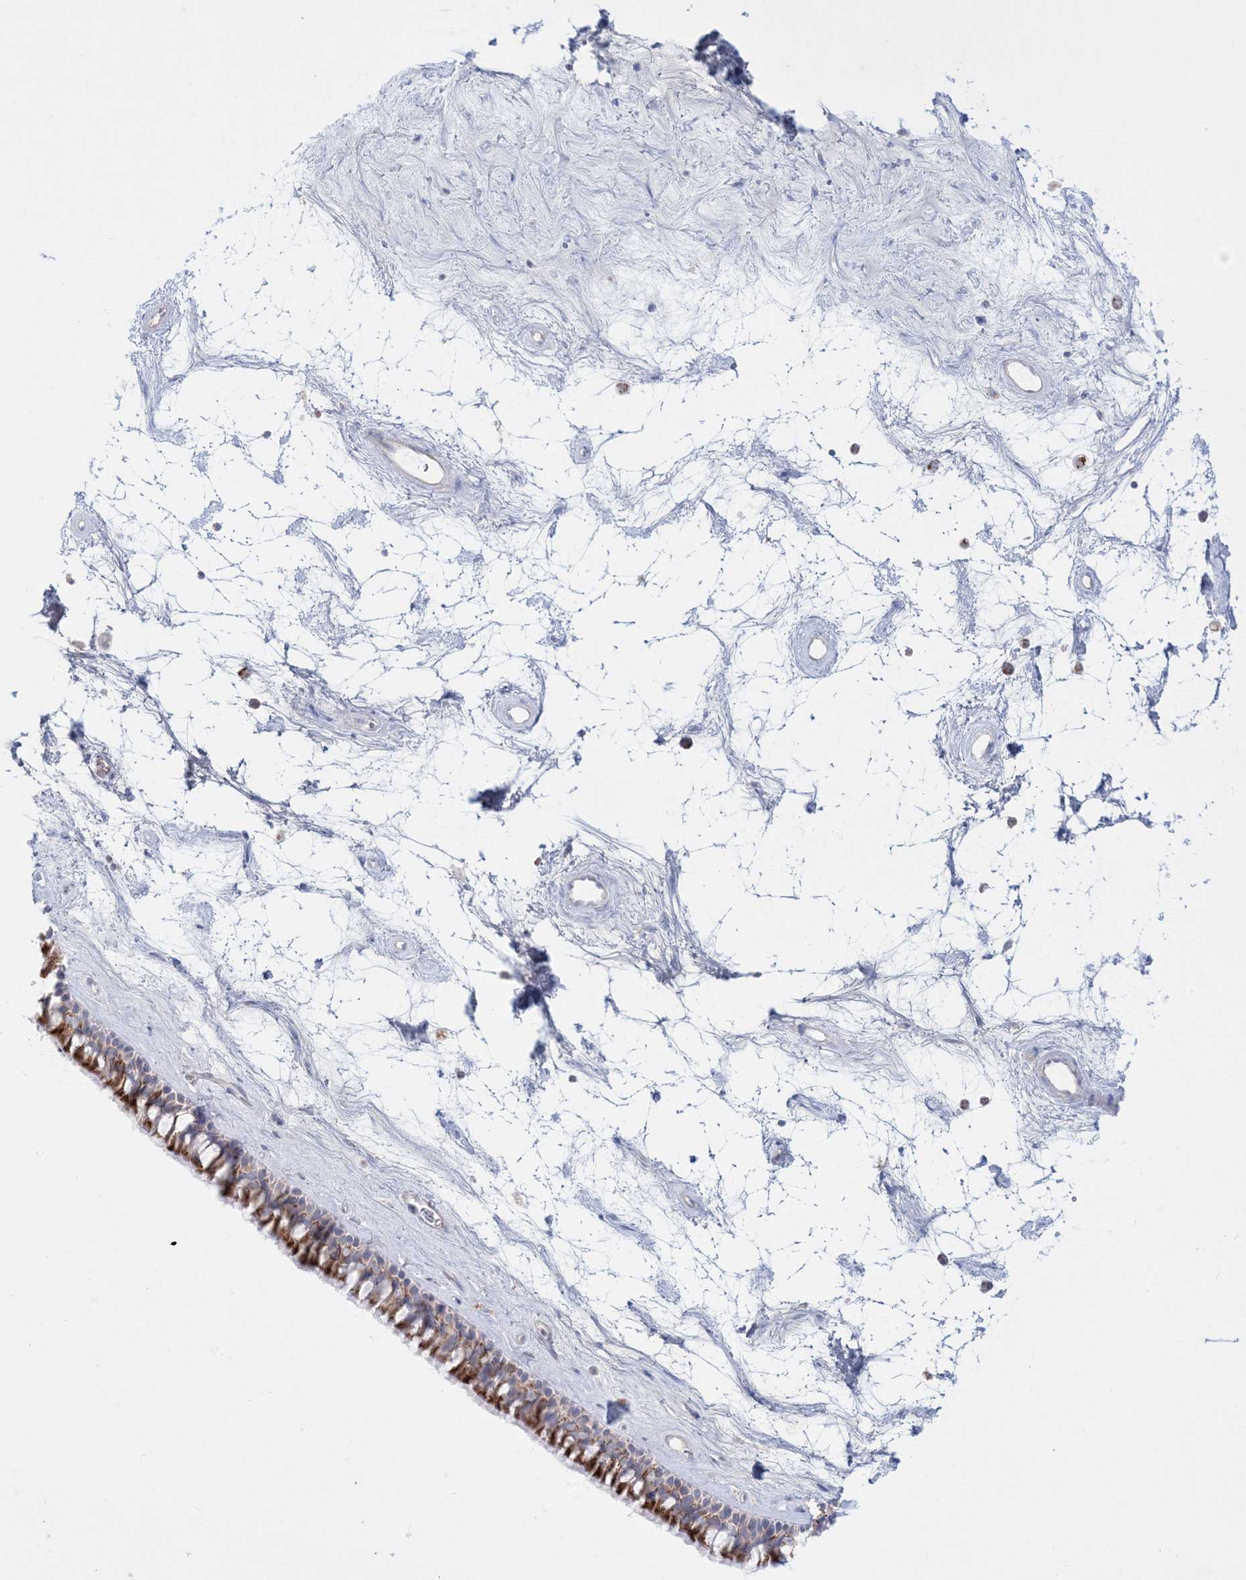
{"staining": {"intensity": "strong", "quantity": "25%-75%", "location": "cytoplasmic/membranous"}, "tissue": "nasopharynx", "cell_type": "Respiratory epithelial cells", "image_type": "normal", "snomed": [{"axis": "morphology", "description": "Normal tissue, NOS"}, {"axis": "topography", "description": "Nasopharynx"}], "caption": "Immunohistochemistry photomicrograph of normal human nasopharynx stained for a protein (brown), which shows high levels of strong cytoplasmic/membranous expression in approximately 25%-75% of respiratory epithelial cells.", "gene": "KCTD6", "patient": {"sex": "male", "age": 64}}